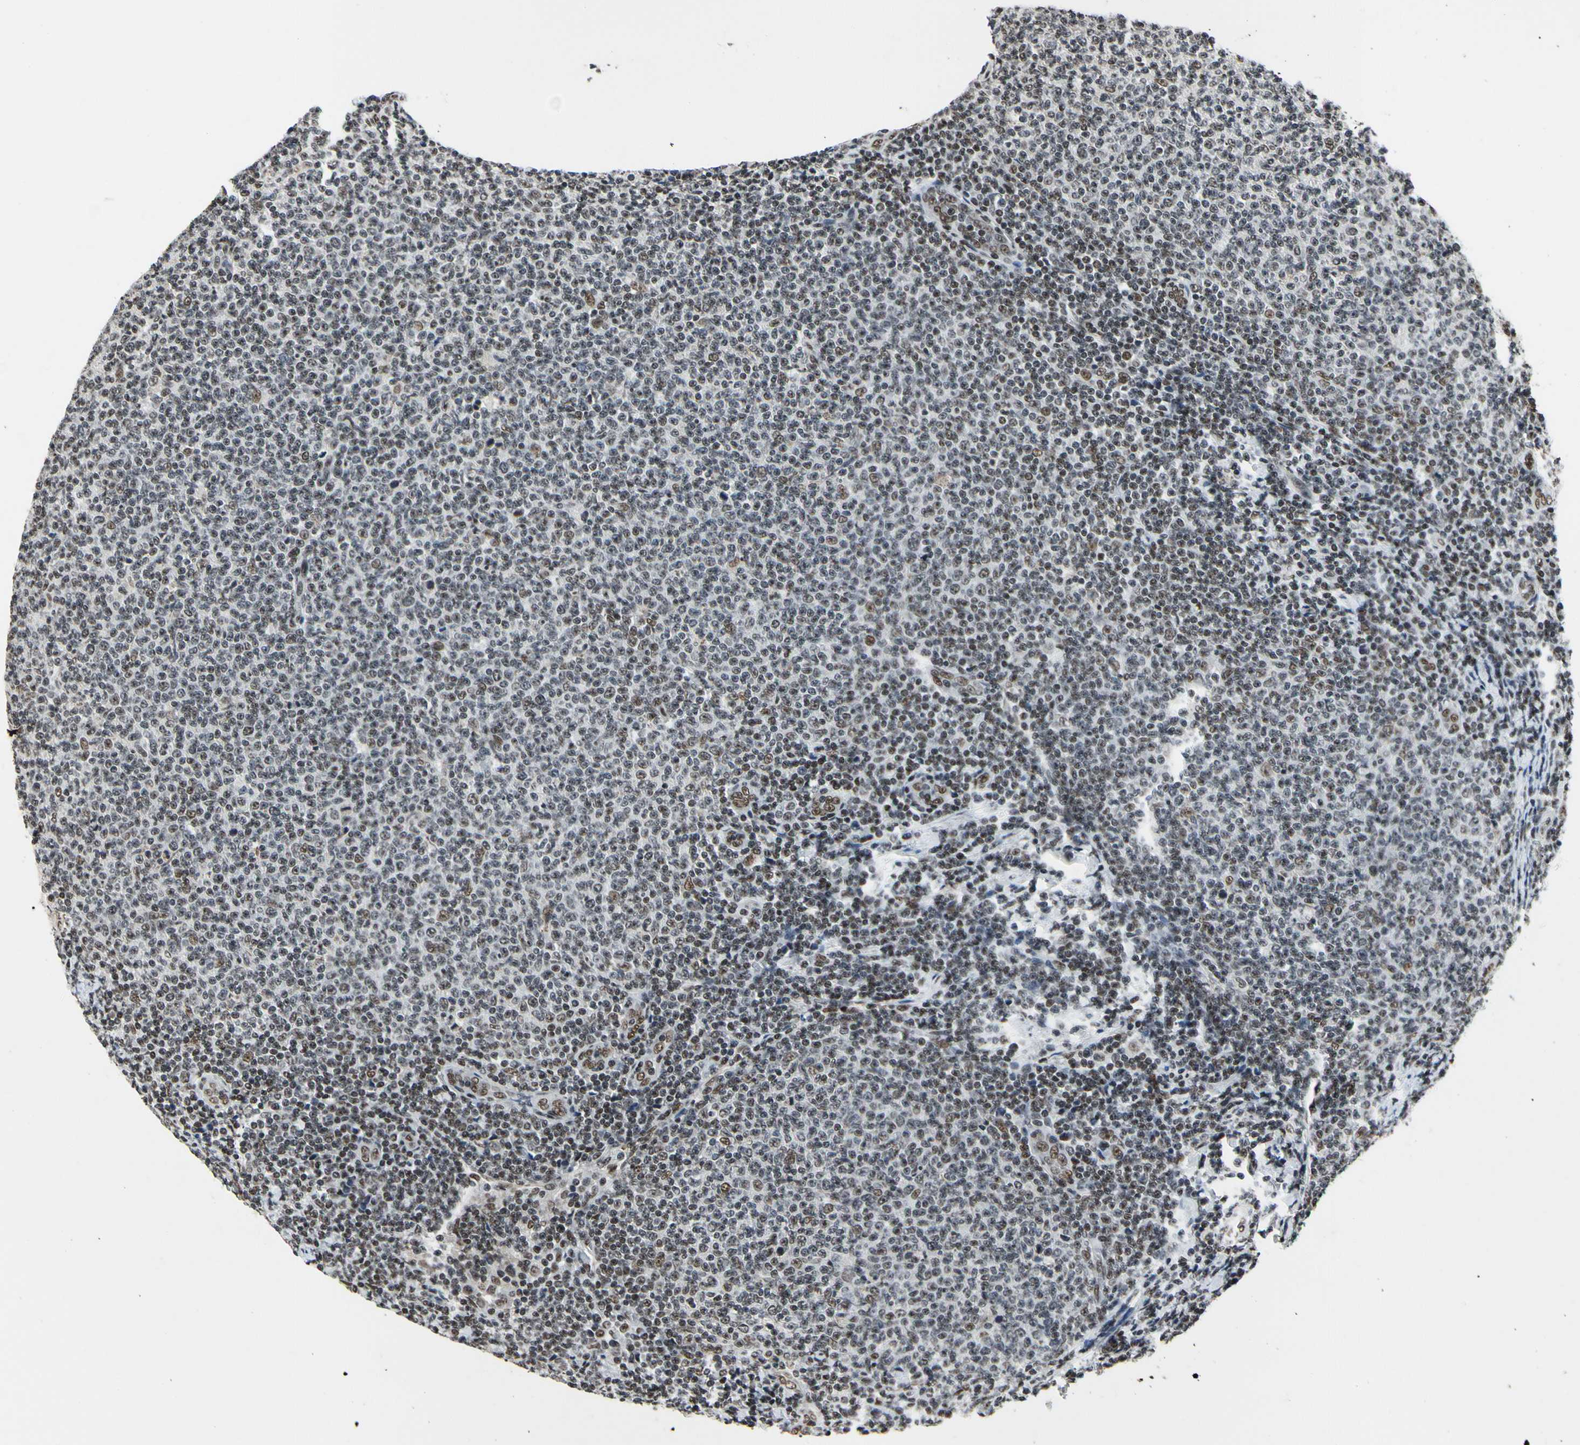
{"staining": {"intensity": "strong", "quantity": "25%-75%", "location": "nuclear"}, "tissue": "lymphoma", "cell_type": "Tumor cells", "image_type": "cancer", "snomed": [{"axis": "morphology", "description": "Malignant lymphoma, non-Hodgkin's type, Low grade"}, {"axis": "topography", "description": "Lymph node"}], "caption": "A high-resolution photomicrograph shows IHC staining of lymphoma, which displays strong nuclear expression in approximately 25%-75% of tumor cells. (DAB (3,3'-diaminobenzidine) = brown stain, brightfield microscopy at high magnification).", "gene": "RECQL", "patient": {"sex": "male", "age": 66}}